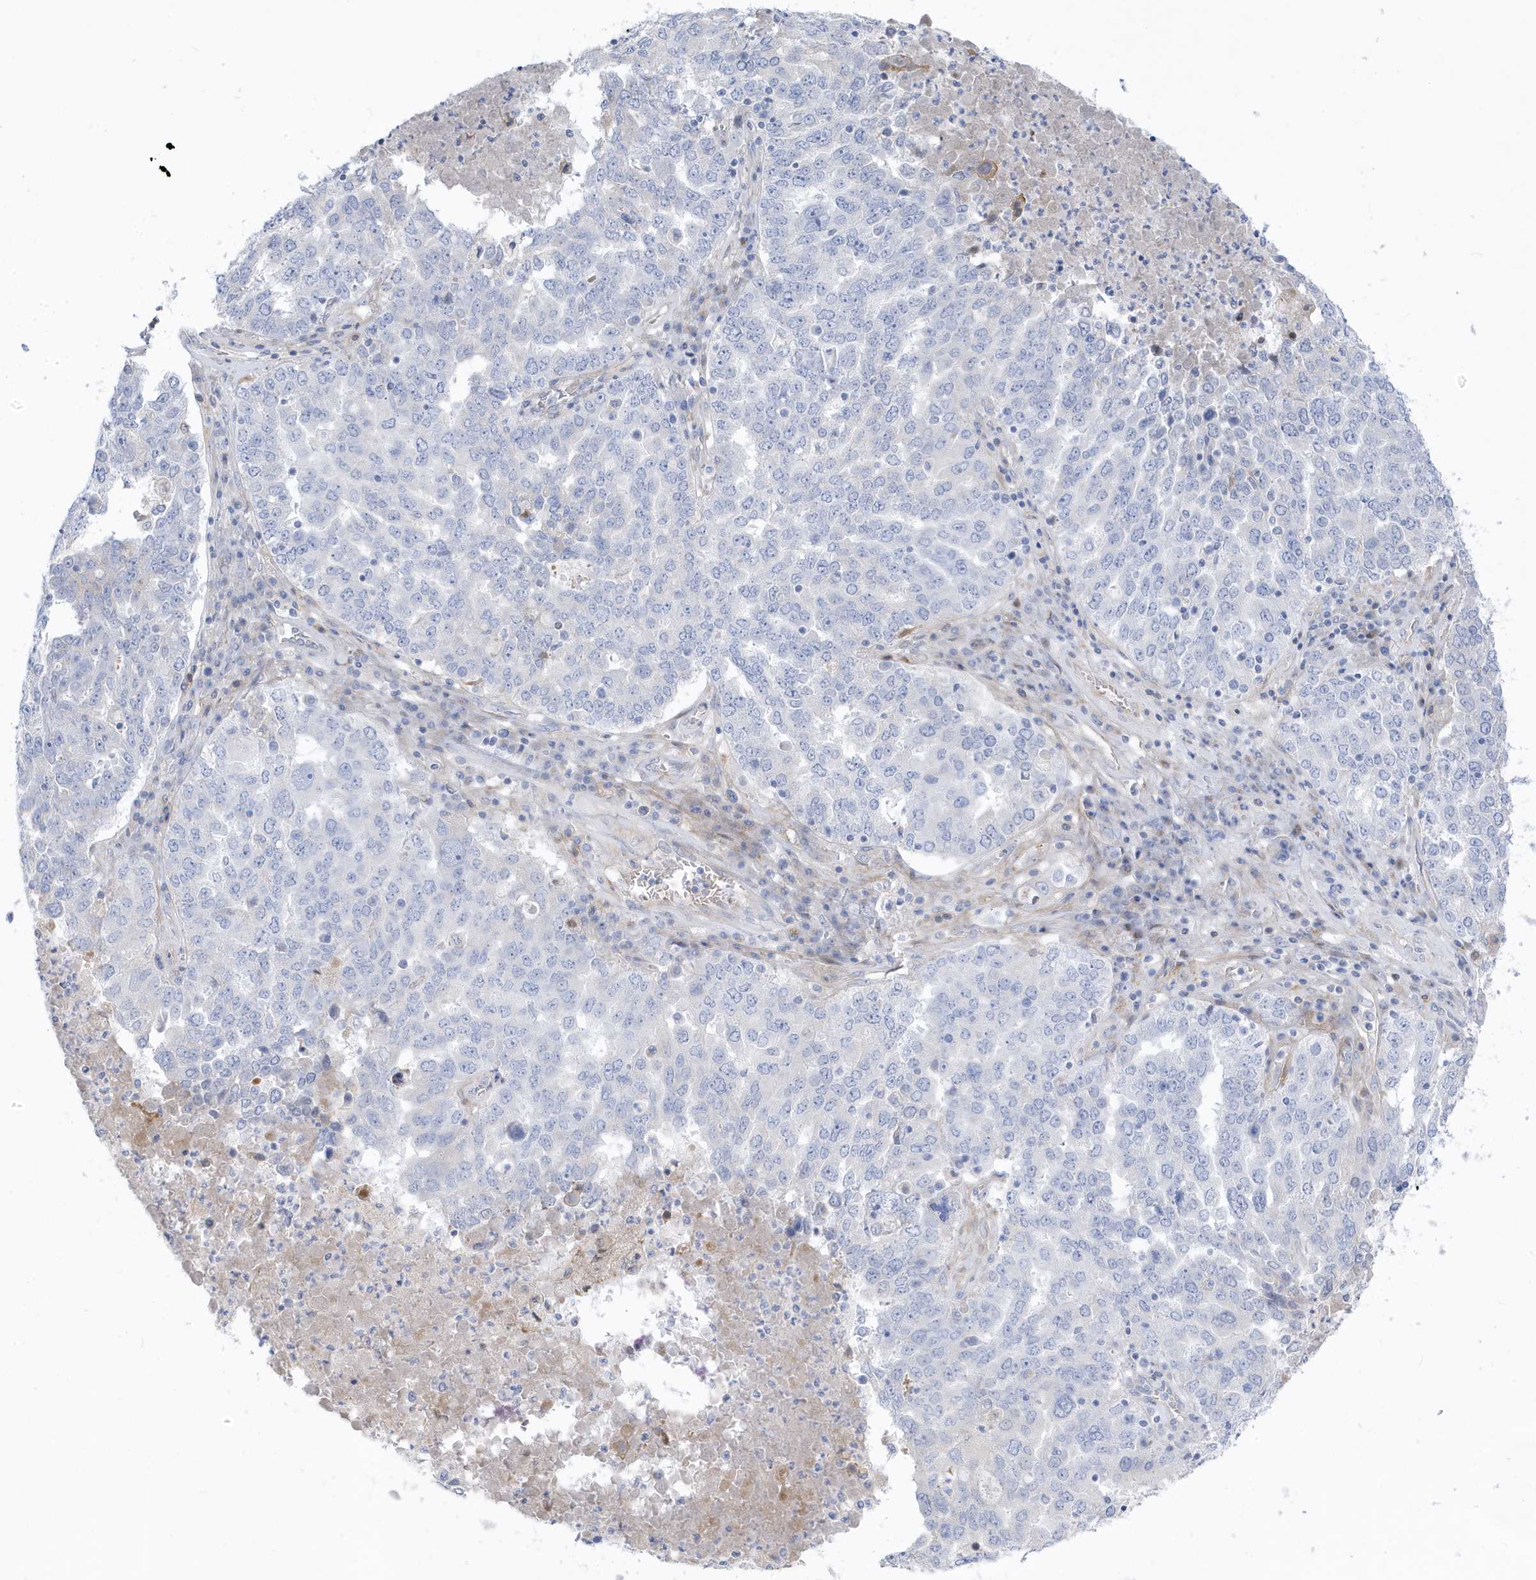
{"staining": {"intensity": "negative", "quantity": "none", "location": "none"}, "tissue": "ovarian cancer", "cell_type": "Tumor cells", "image_type": "cancer", "snomed": [{"axis": "morphology", "description": "Carcinoma, endometroid"}, {"axis": "topography", "description": "Ovary"}], "caption": "Endometroid carcinoma (ovarian) was stained to show a protein in brown. There is no significant expression in tumor cells.", "gene": "ATP13A5", "patient": {"sex": "female", "age": 62}}